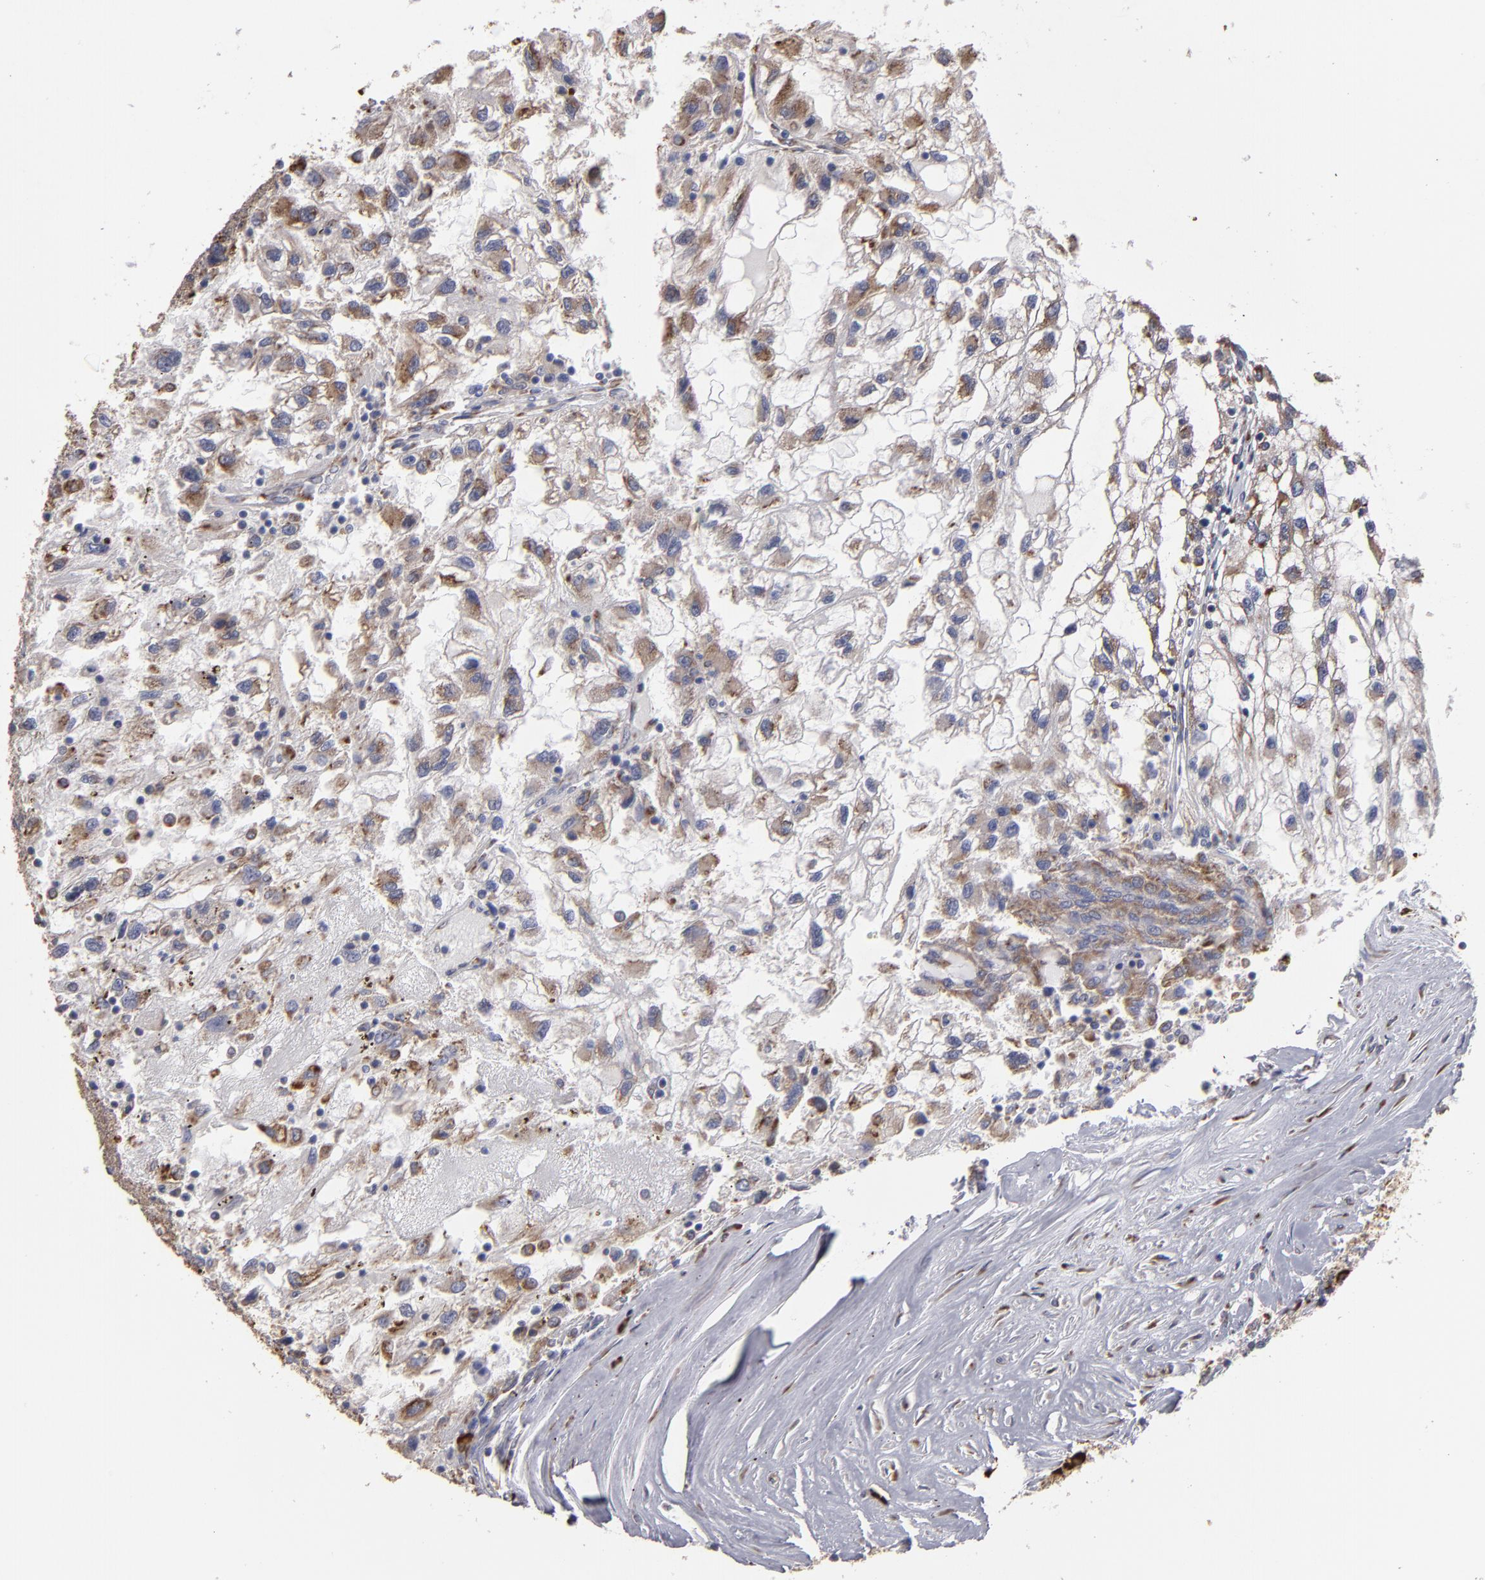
{"staining": {"intensity": "moderate", "quantity": "25%-75%", "location": "cytoplasmic/membranous"}, "tissue": "renal cancer", "cell_type": "Tumor cells", "image_type": "cancer", "snomed": [{"axis": "morphology", "description": "Normal tissue, NOS"}, {"axis": "morphology", "description": "Adenocarcinoma, NOS"}, {"axis": "topography", "description": "Kidney"}], "caption": "Immunohistochemical staining of adenocarcinoma (renal) reveals medium levels of moderate cytoplasmic/membranous protein expression in approximately 25%-75% of tumor cells. (Brightfield microscopy of DAB IHC at high magnification).", "gene": "SND1", "patient": {"sex": "male", "age": 71}}